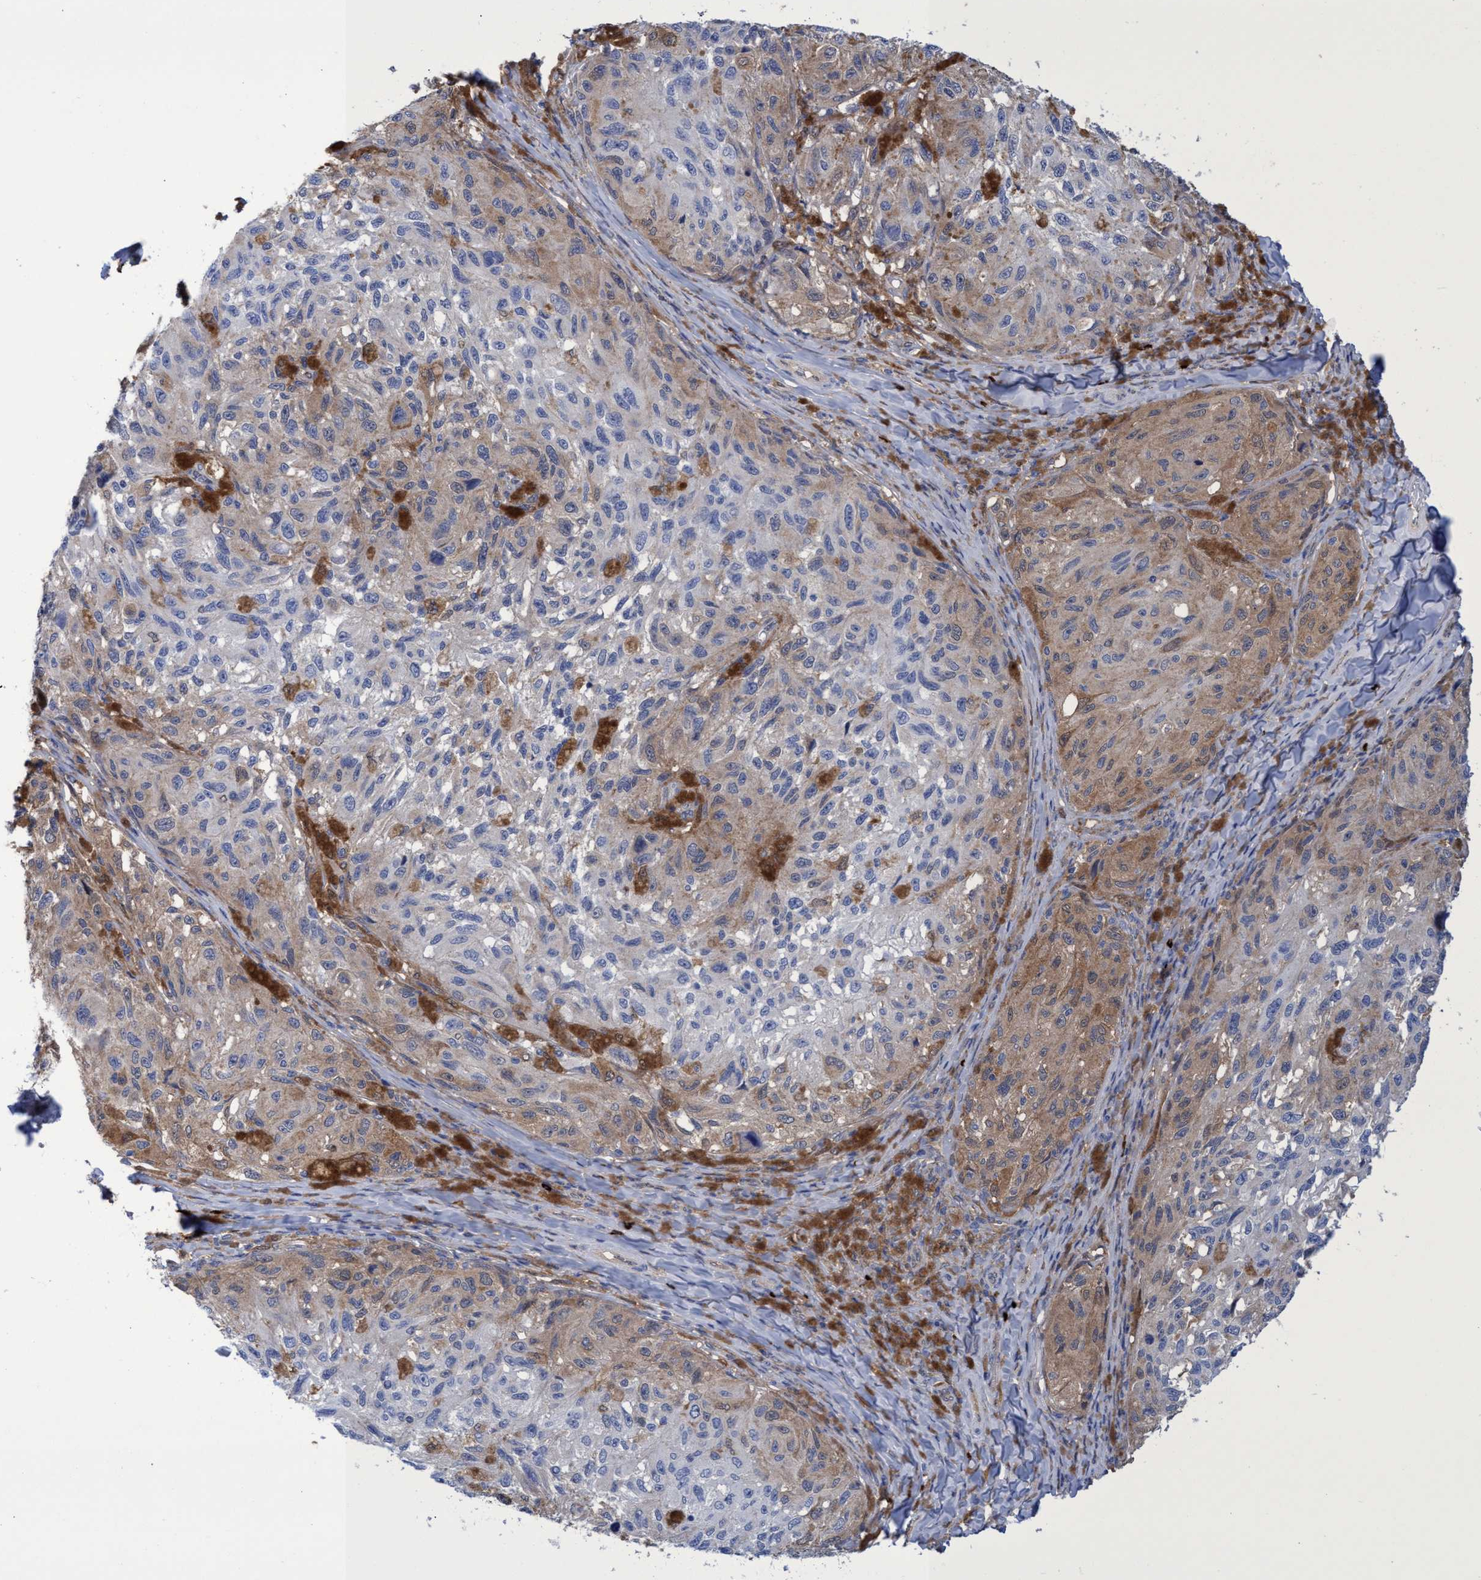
{"staining": {"intensity": "negative", "quantity": "none", "location": "none"}, "tissue": "melanoma", "cell_type": "Tumor cells", "image_type": "cancer", "snomed": [{"axis": "morphology", "description": "Malignant melanoma, NOS"}, {"axis": "topography", "description": "Skin"}], "caption": "High power microscopy micrograph of an immunohistochemistry (IHC) histopathology image of malignant melanoma, revealing no significant staining in tumor cells.", "gene": "PNPO", "patient": {"sex": "female", "age": 73}}